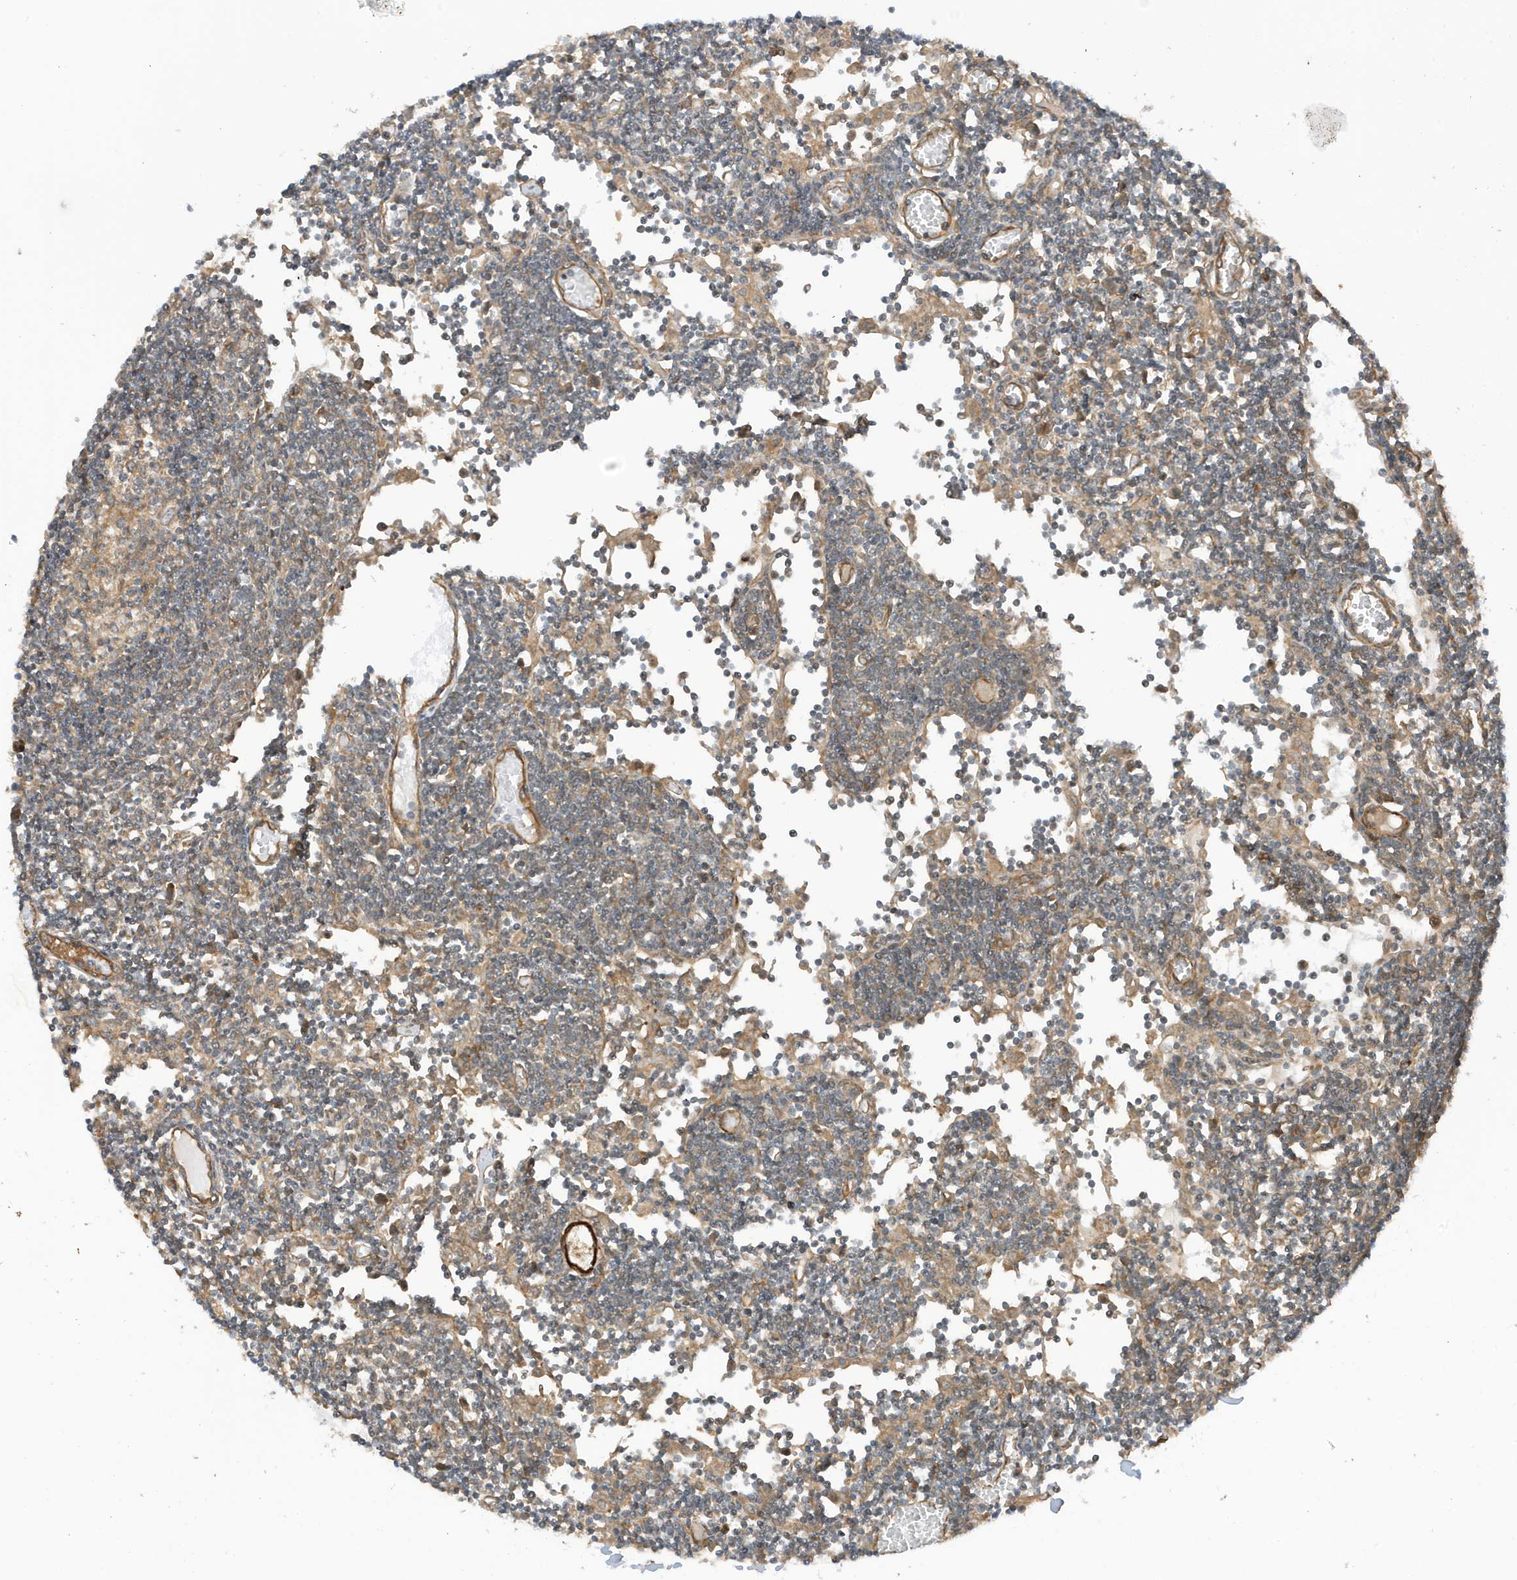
{"staining": {"intensity": "moderate", "quantity": ">75%", "location": "cytoplasmic/membranous"}, "tissue": "lymph node", "cell_type": "Germinal center cells", "image_type": "normal", "snomed": [{"axis": "morphology", "description": "Normal tissue, NOS"}, {"axis": "topography", "description": "Lymph node"}], "caption": "Immunohistochemical staining of unremarkable lymph node reveals medium levels of moderate cytoplasmic/membranous expression in about >75% of germinal center cells.", "gene": "CDC42EP3", "patient": {"sex": "female", "age": 11}}